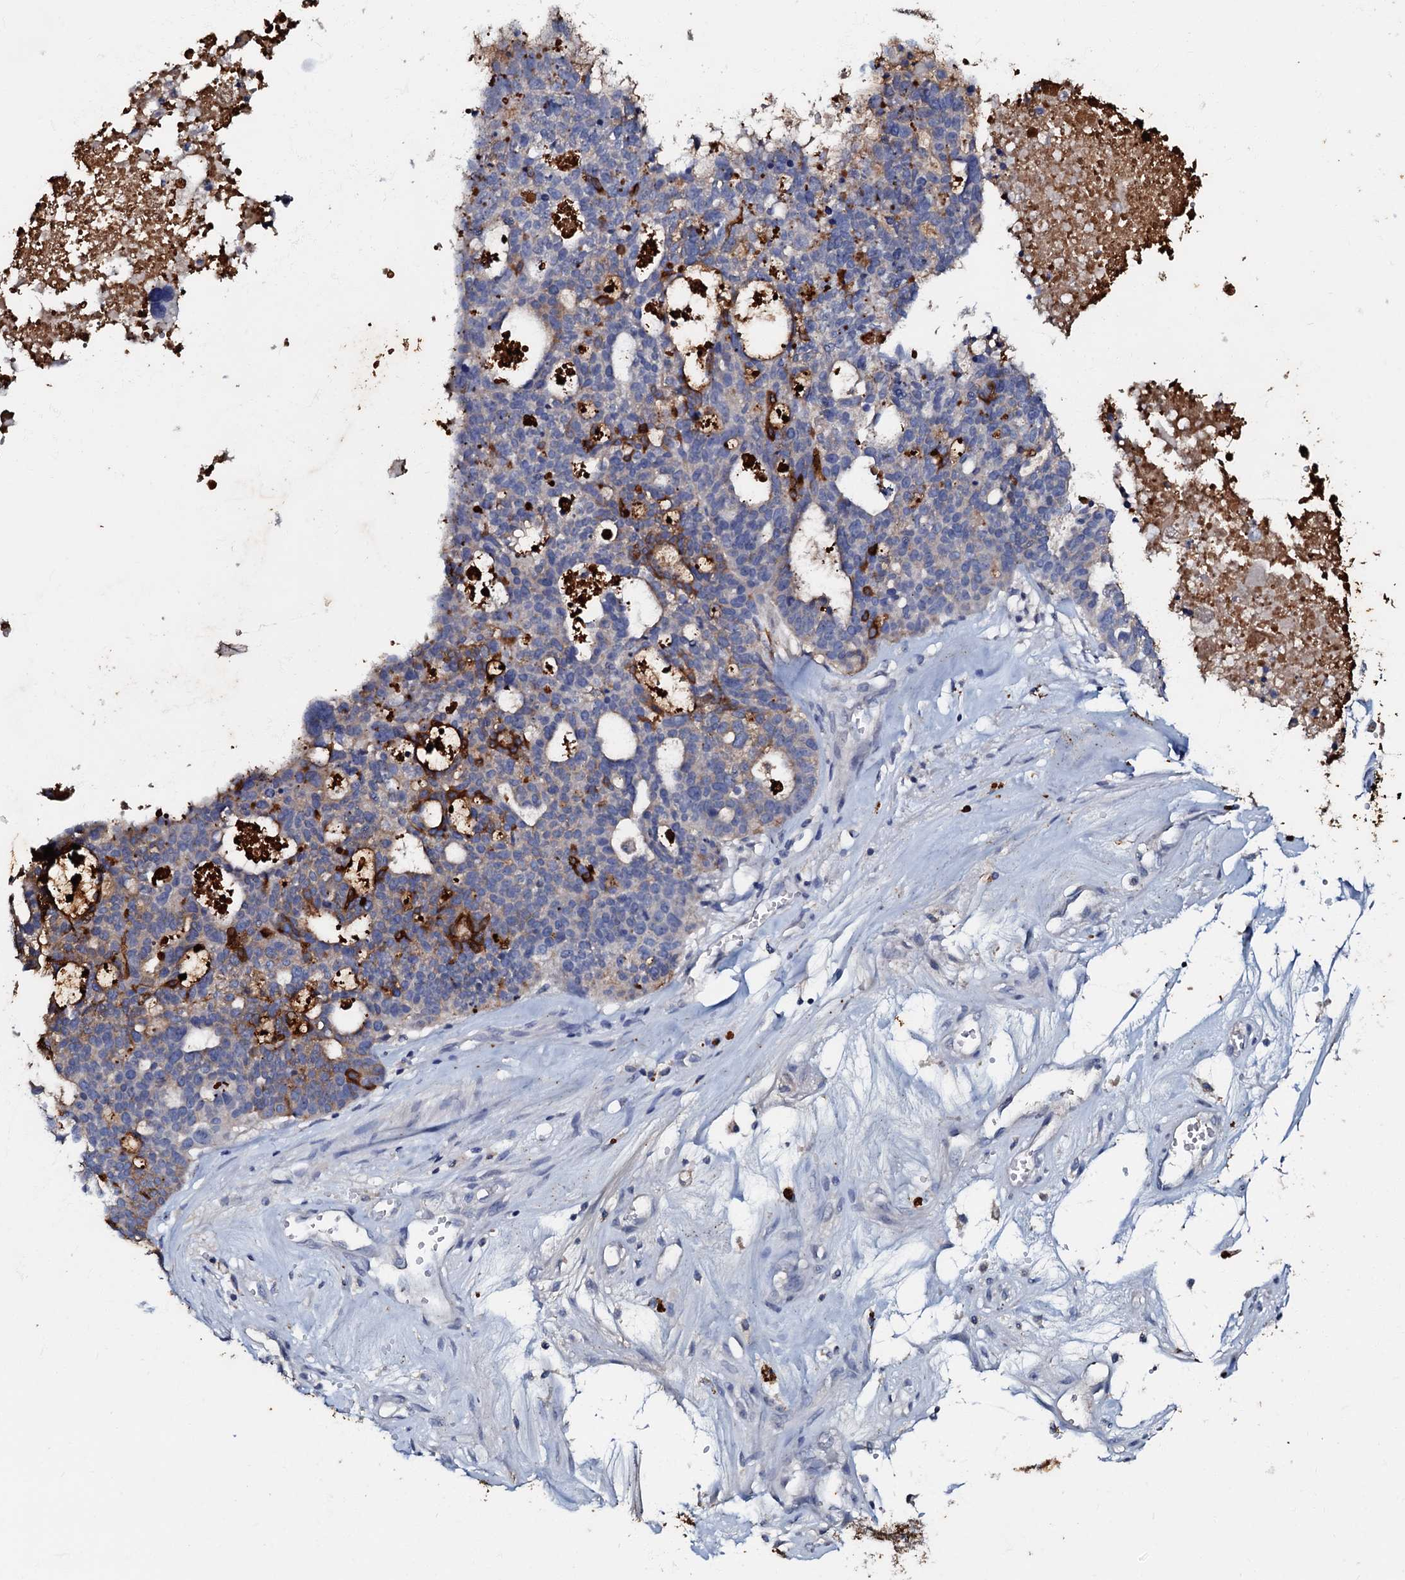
{"staining": {"intensity": "negative", "quantity": "none", "location": "none"}, "tissue": "ovarian cancer", "cell_type": "Tumor cells", "image_type": "cancer", "snomed": [{"axis": "morphology", "description": "Cystadenocarcinoma, serous, NOS"}, {"axis": "topography", "description": "Ovary"}], "caption": "IHC of human serous cystadenocarcinoma (ovarian) reveals no positivity in tumor cells.", "gene": "MANSC4", "patient": {"sex": "female", "age": 59}}